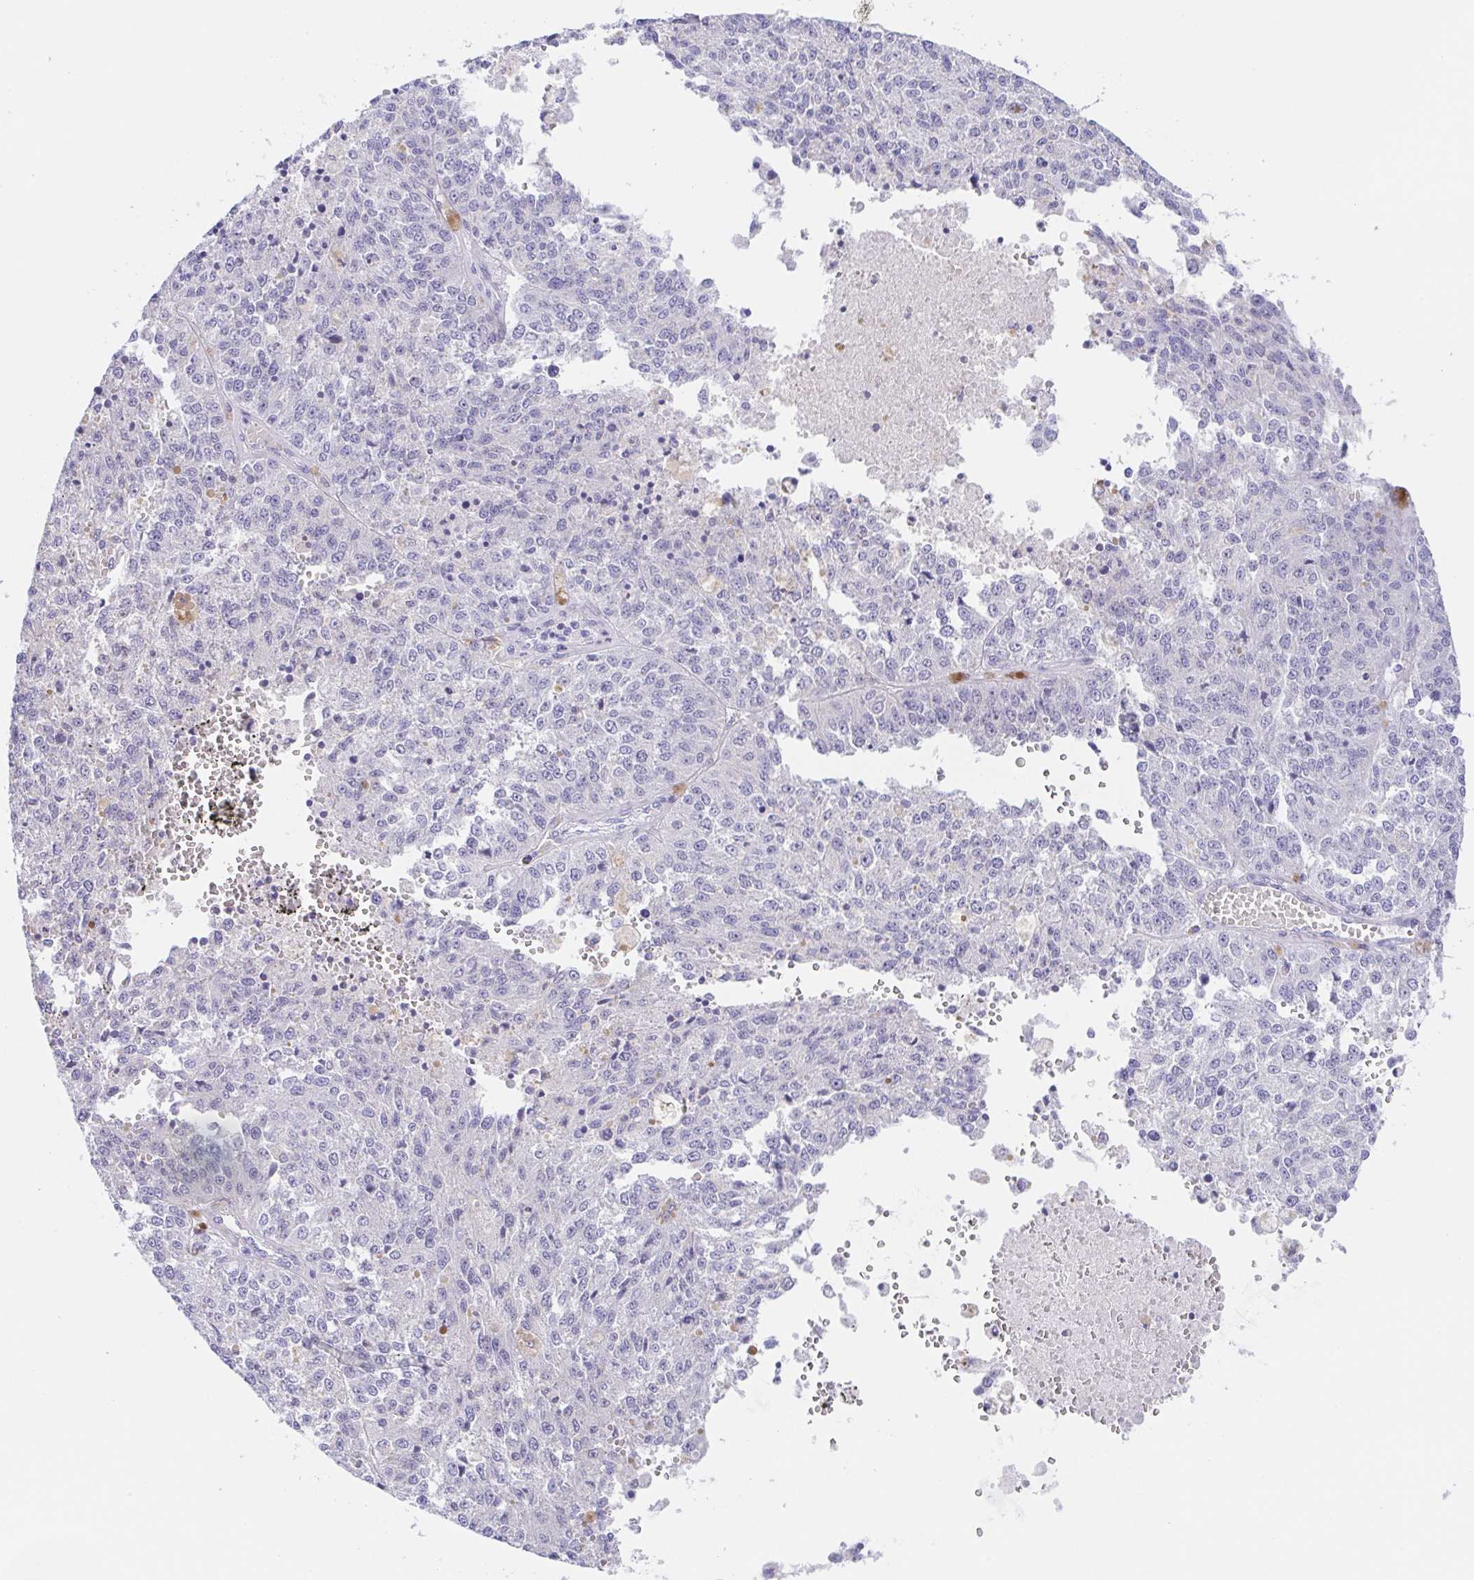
{"staining": {"intensity": "negative", "quantity": "none", "location": "none"}, "tissue": "melanoma", "cell_type": "Tumor cells", "image_type": "cancer", "snomed": [{"axis": "morphology", "description": "Malignant melanoma, Metastatic site"}, {"axis": "topography", "description": "Lymph node"}], "caption": "Histopathology image shows no significant protein staining in tumor cells of malignant melanoma (metastatic site).", "gene": "SCG3", "patient": {"sex": "female", "age": 64}}